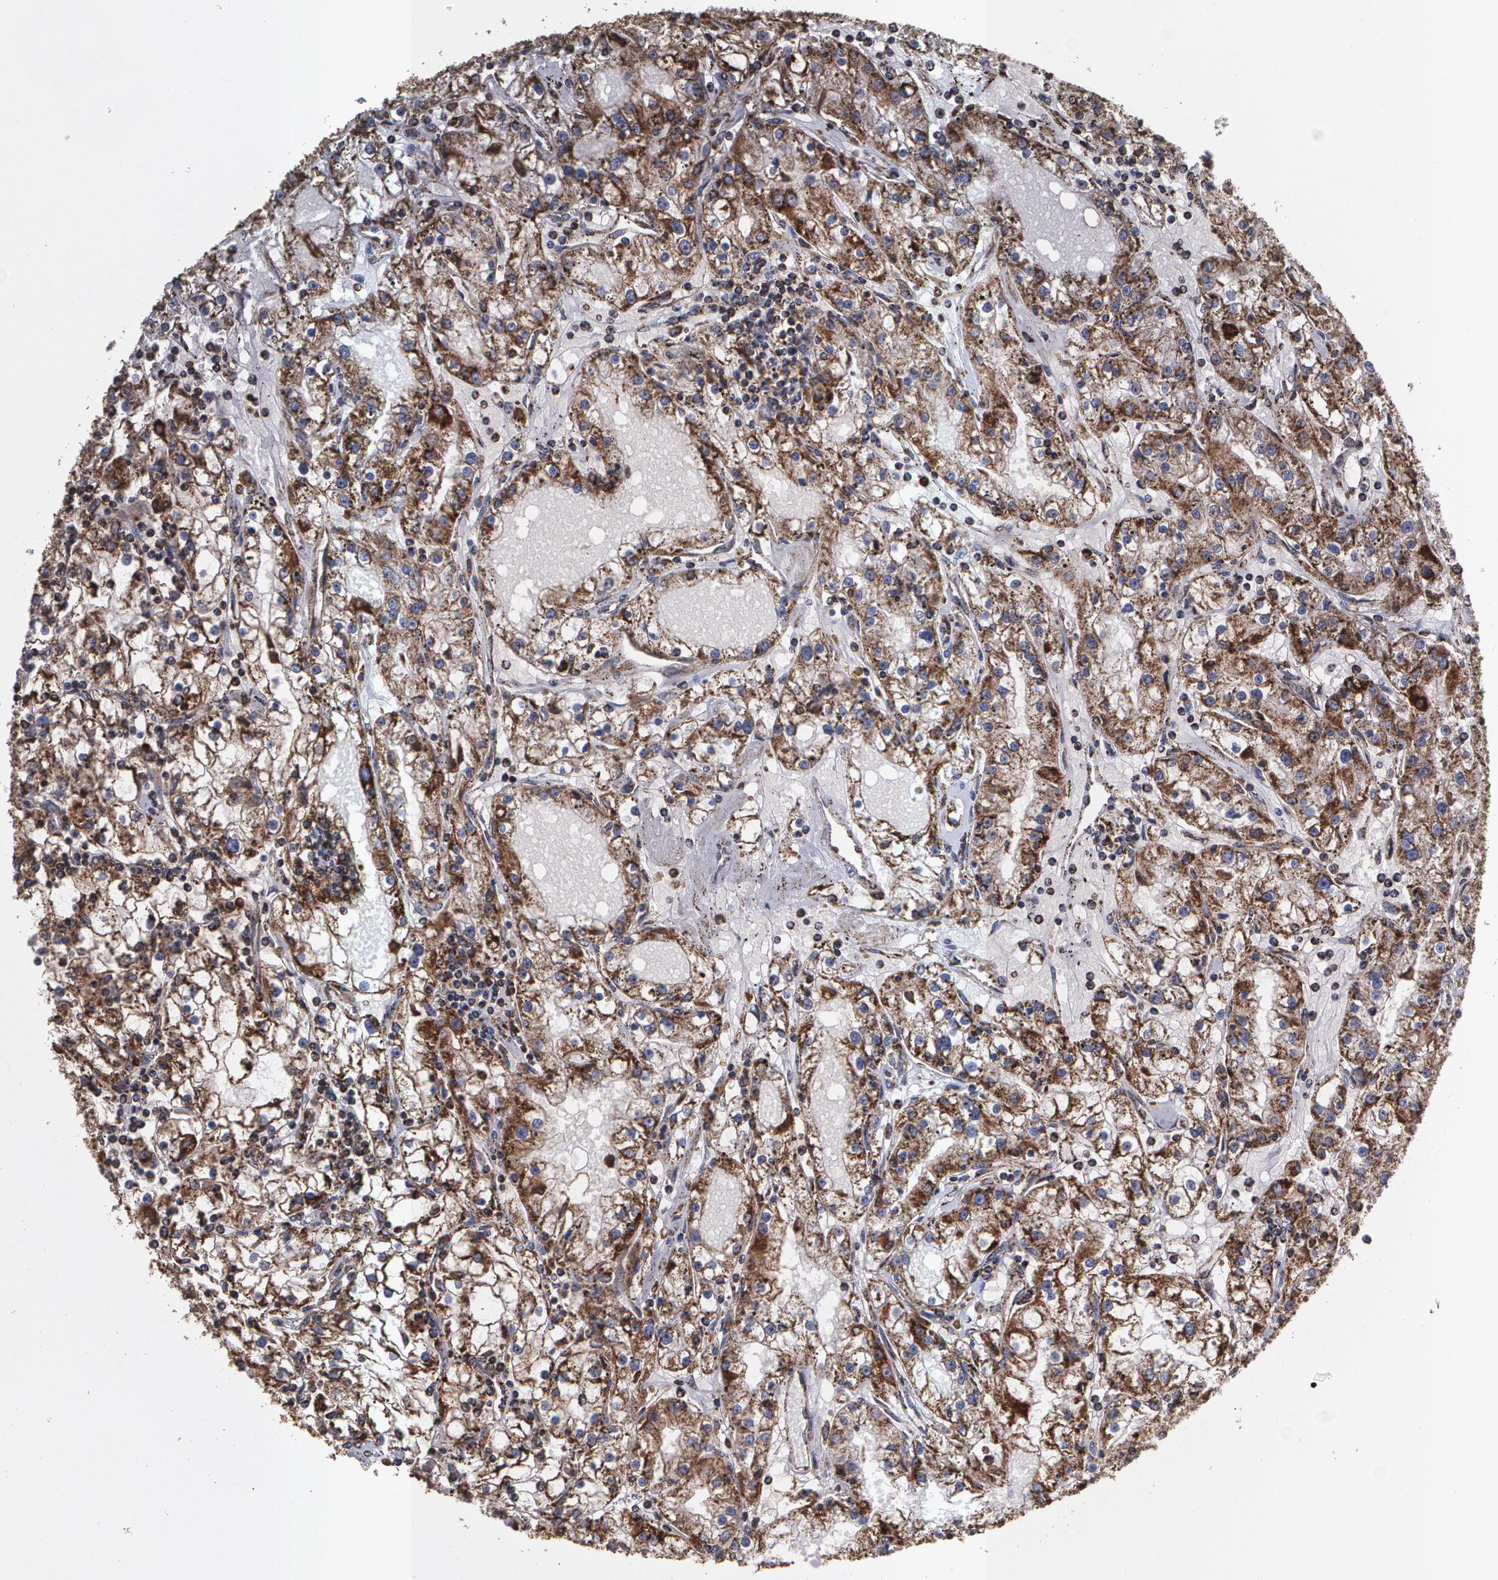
{"staining": {"intensity": "strong", "quantity": ">75%", "location": "cytoplasmic/membranous"}, "tissue": "renal cancer", "cell_type": "Tumor cells", "image_type": "cancer", "snomed": [{"axis": "morphology", "description": "Adenocarcinoma, NOS"}, {"axis": "topography", "description": "Kidney"}], "caption": "Immunohistochemical staining of human renal cancer (adenocarcinoma) displays high levels of strong cytoplasmic/membranous protein expression in approximately >75% of tumor cells.", "gene": "HSPD1", "patient": {"sex": "male", "age": 56}}